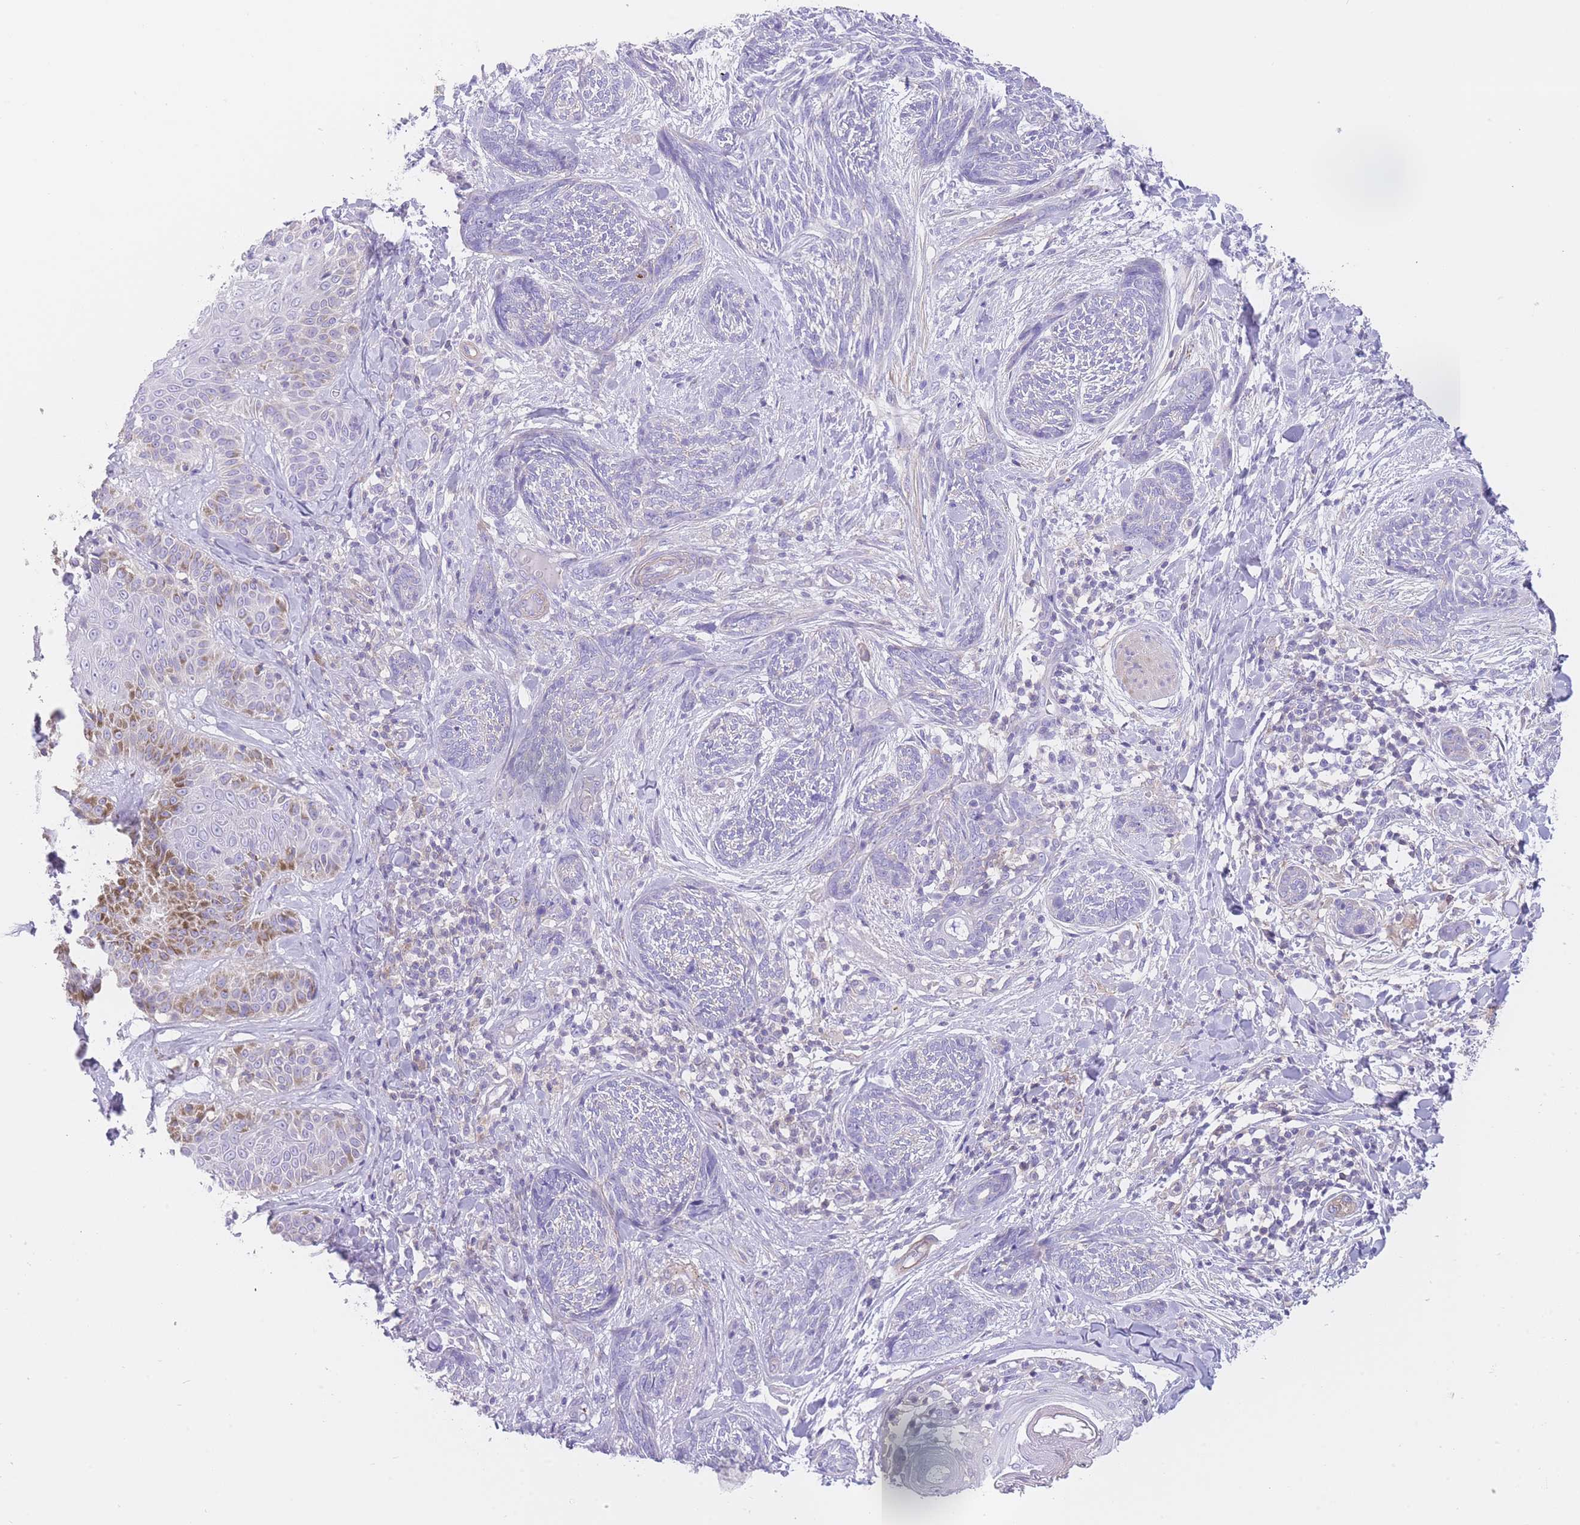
{"staining": {"intensity": "negative", "quantity": "none", "location": "none"}, "tissue": "skin cancer", "cell_type": "Tumor cells", "image_type": "cancer", "snomed": [{"axis": "morphology", "description": "Basal cell carcinoma"}, {"axis": "topography", "description": "Skin"}], "caption": "IHC of human skin cancer demonstrates no positivity in tumor cells.", "gene": "LDB3", "patient": {"sex": "male", "age": 73}}